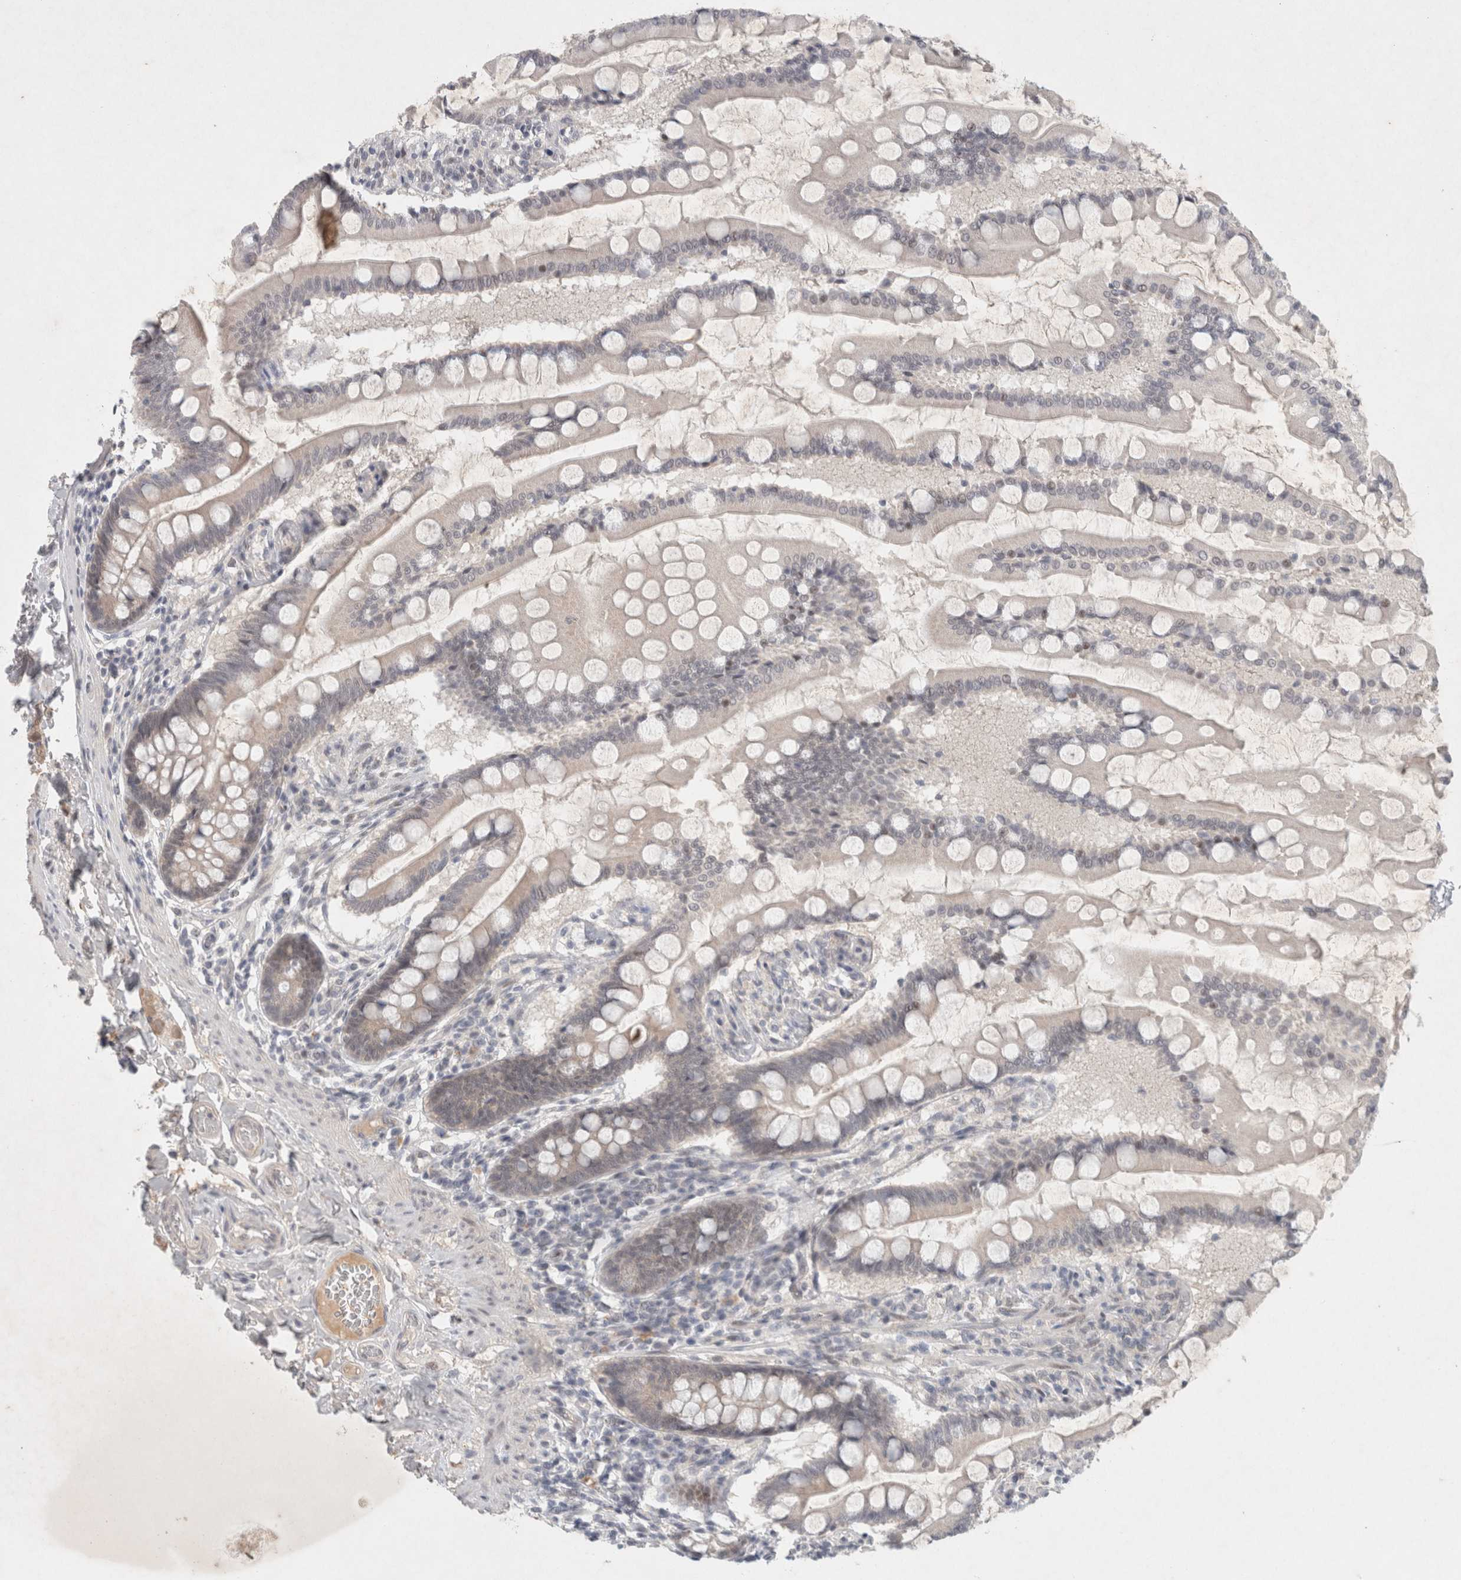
{"staining": {"intensity": "weak", "quantity": "<25%", "location": "cytoplasmic/membranous"}, "tissue": "small intestine", "cell_type": "Glandular cells", "image_type": "normal", "snomed": [{"axis": "morphology", "description": "Normal tissue, NOS"}, {"axis": "topography", "description": "Small intestine"}], "caption": "The photomicrograph demonstrates no staining of glandular cells in normal small intestine.", "gene": "RASAL2", "patient": {"sex": "male", "age": 41}}